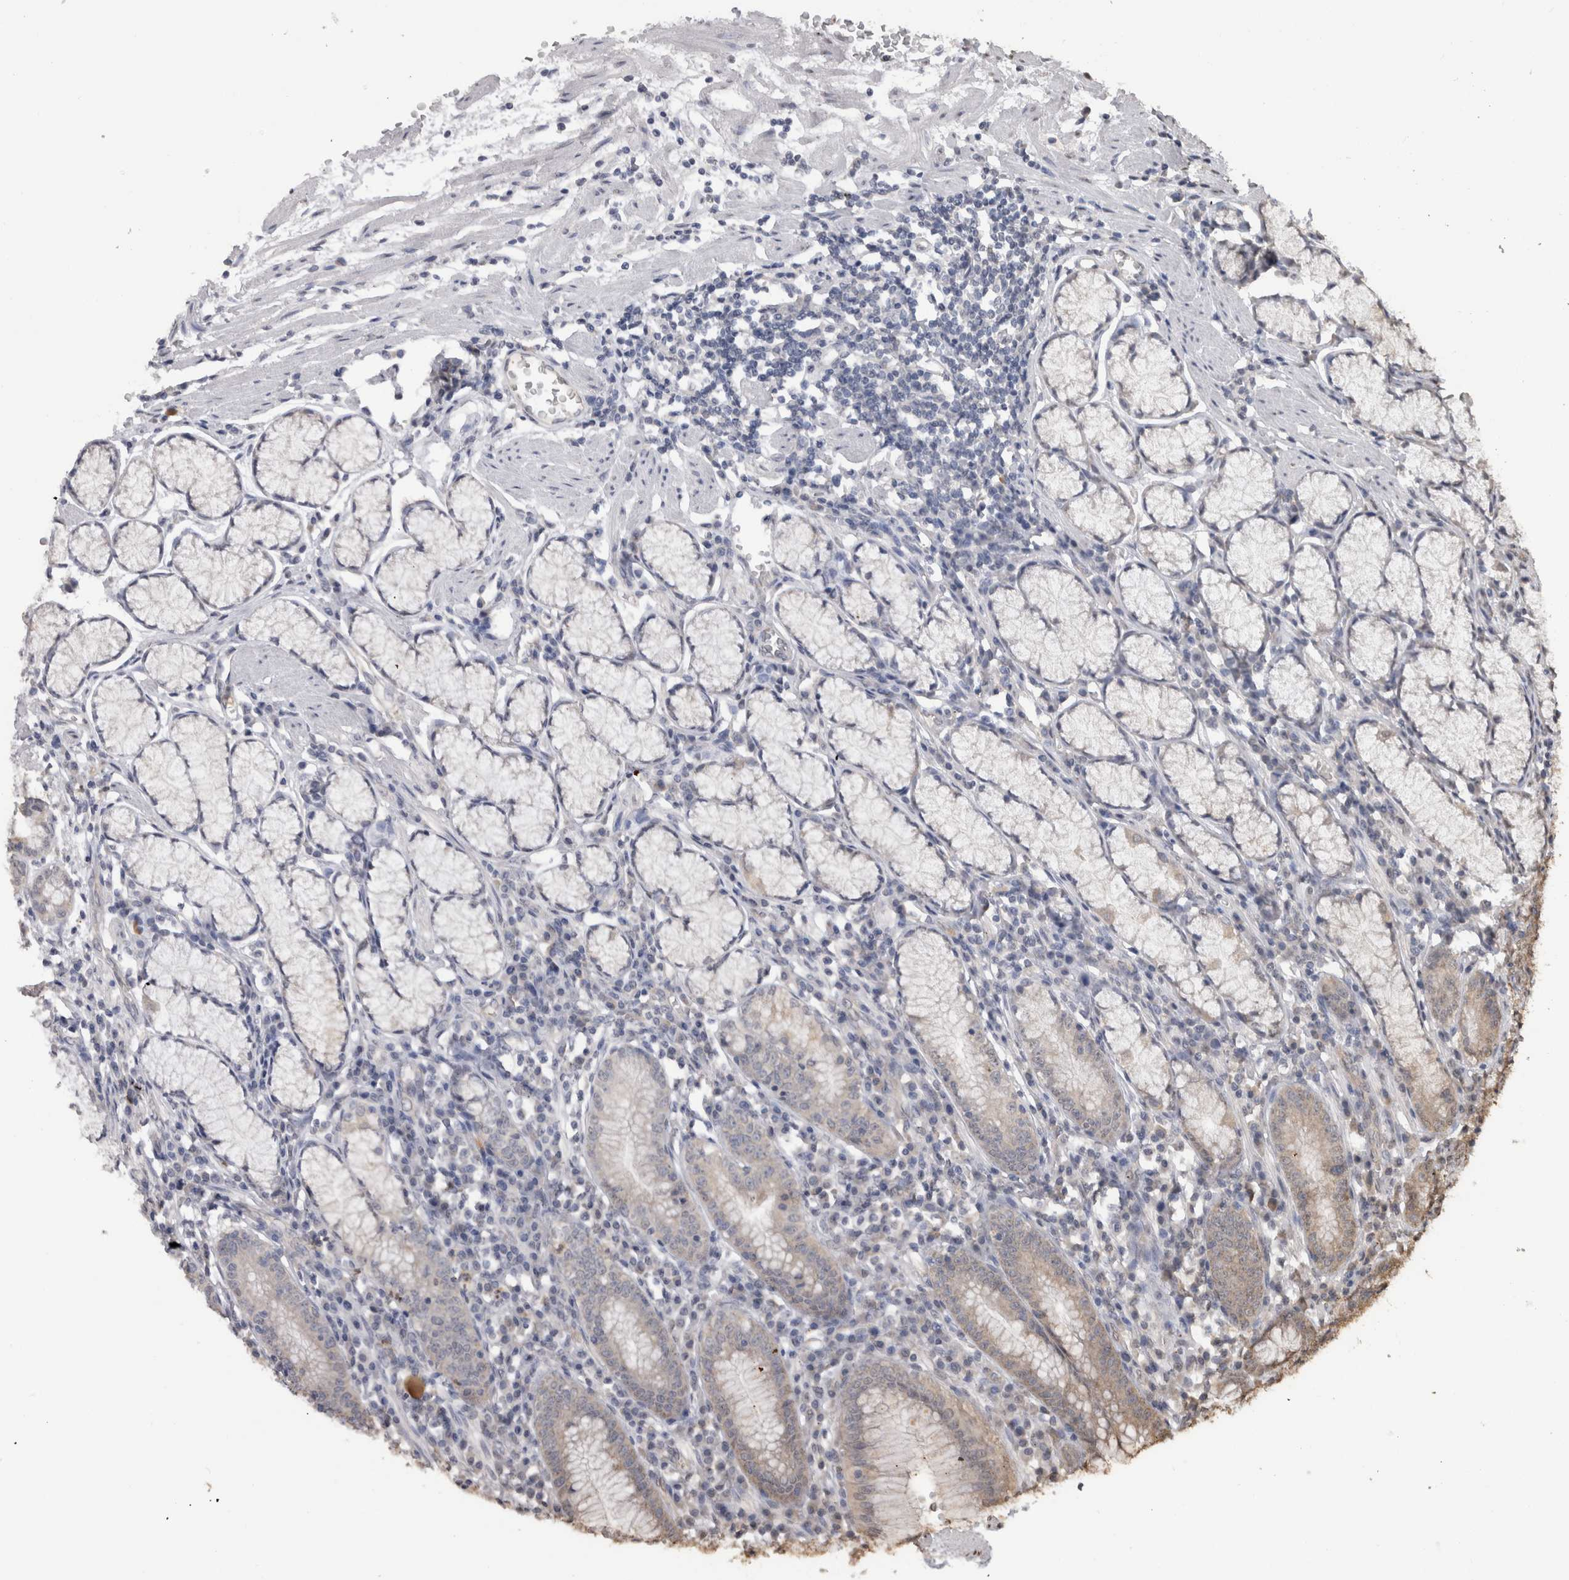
{"staining": {"intensity": "weak", "quantity": "25%-75%", "location": "cytoplasmic/membranous"}, "tissue": "stomach", "cell_type": "Glandular cells", "image_type": "normal", "snomed": [{"axis": "morphology", "description": "Normal tissue, NOS"}, {"axis": "topography", "description": "Stomach"}], "caption": "Stomach was stained to show a protein in brown. There is low levels of weak cytoplasmic/membranous expression in approximately 25%-75% of glandular cells. The staining was performed using DAB (3,3'-diaminobenzidine) to visualize the protein expression in brown, while the nuclei were stained in blue with hematoxylin (Magnification: 20x).", "gene": "PAK4", "patient": {"sex": "male", "age": 55}}